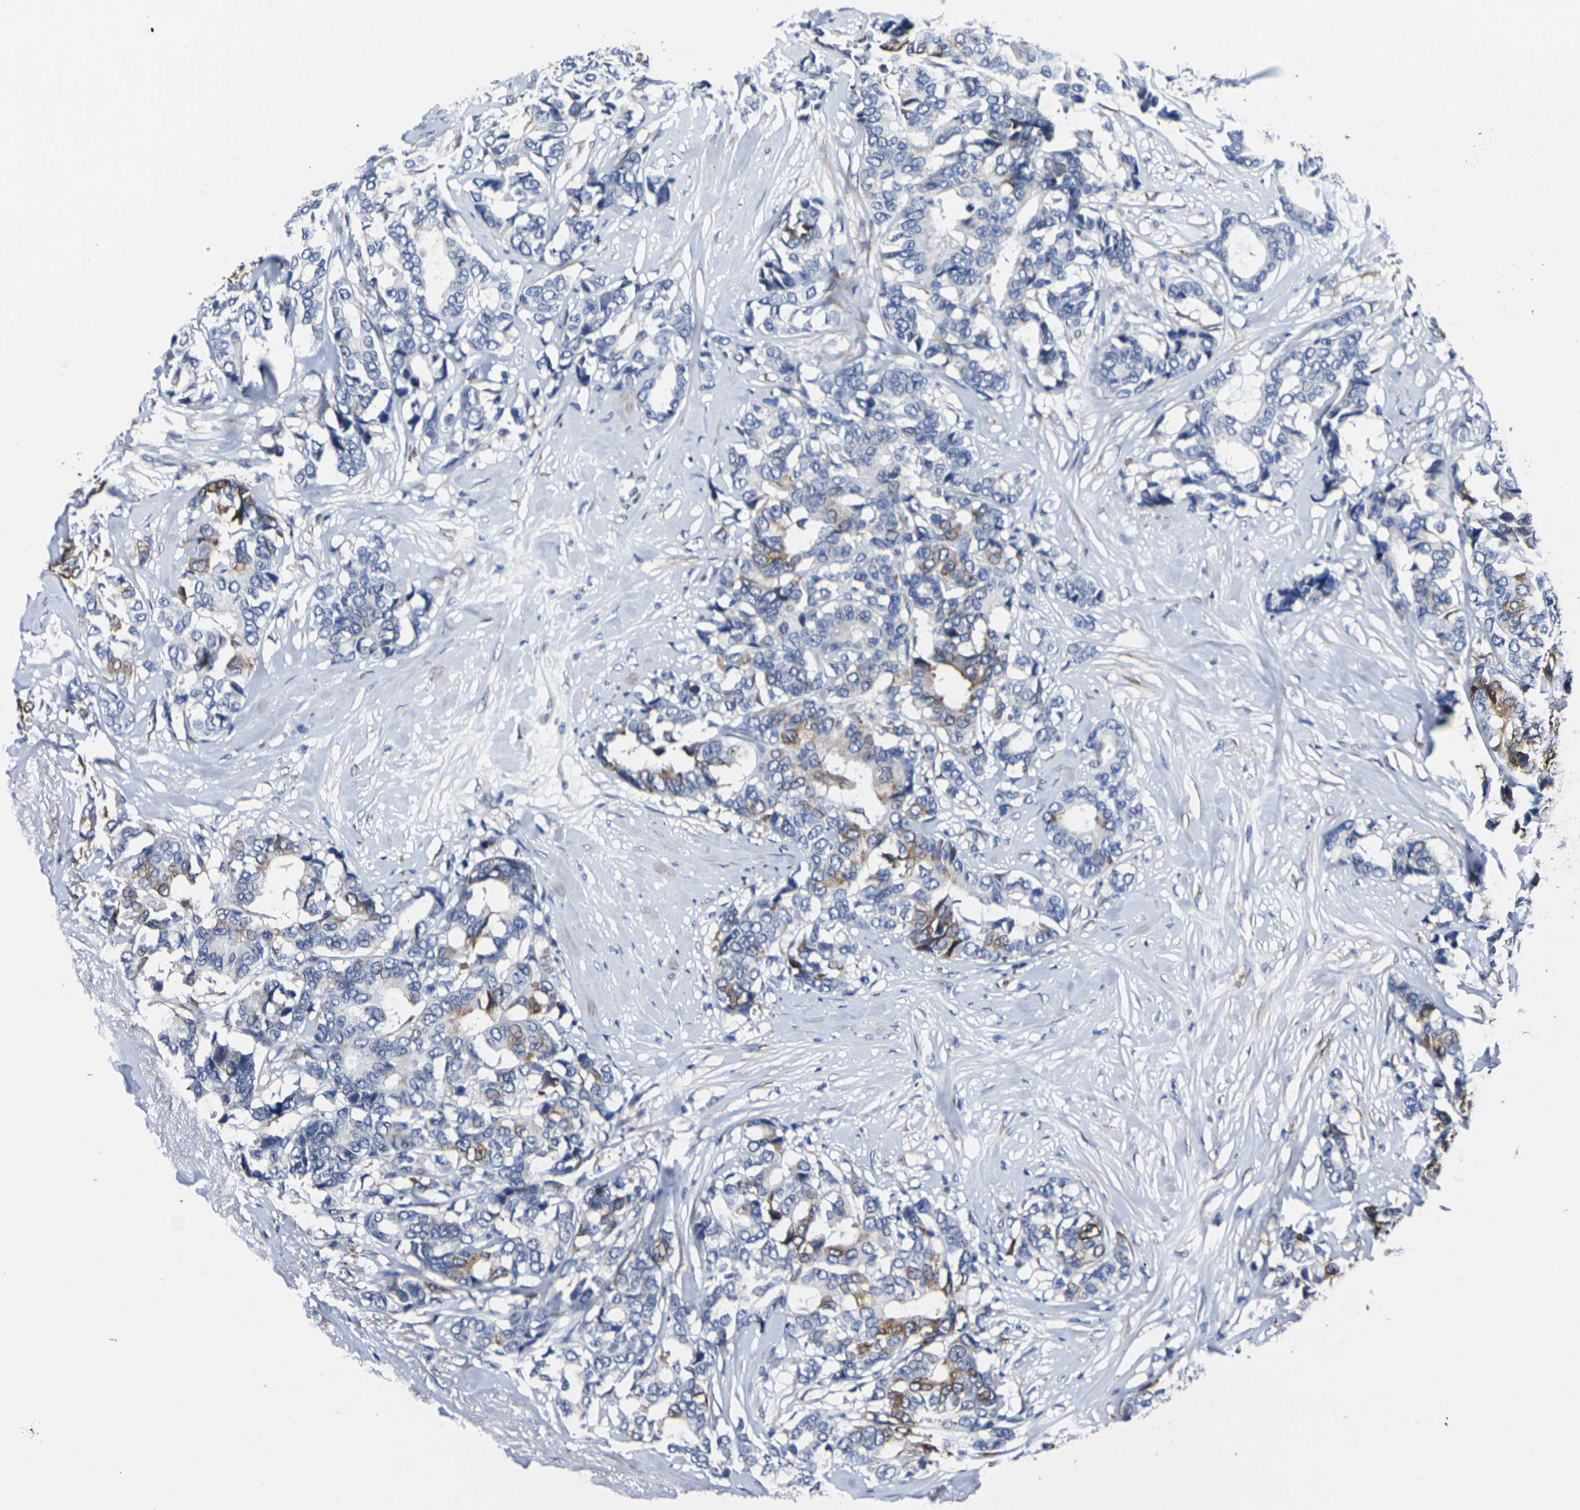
{"staining": {"intensity": "moderate", "quantity": "<25%", "location": "cytoplasmic/membranous"}, "tissue": "breast cancer", "cell_type": "Tumor cells", "image_type": "cancer", "snomed": [{"axis": "morphology", "description": "Duct carcinoma"}, {"axis": "topography", "description": "Breast"}], "caption": "Protein staining displays moderate cytoplasmic/membranous positivity in approximately <25% of tumor cells in breast cancer. (Brightfield microscopy of DAB IHC at high magnification).", "gene": "CYP2C8", "patient": {"sex": "female", "age": 87}}